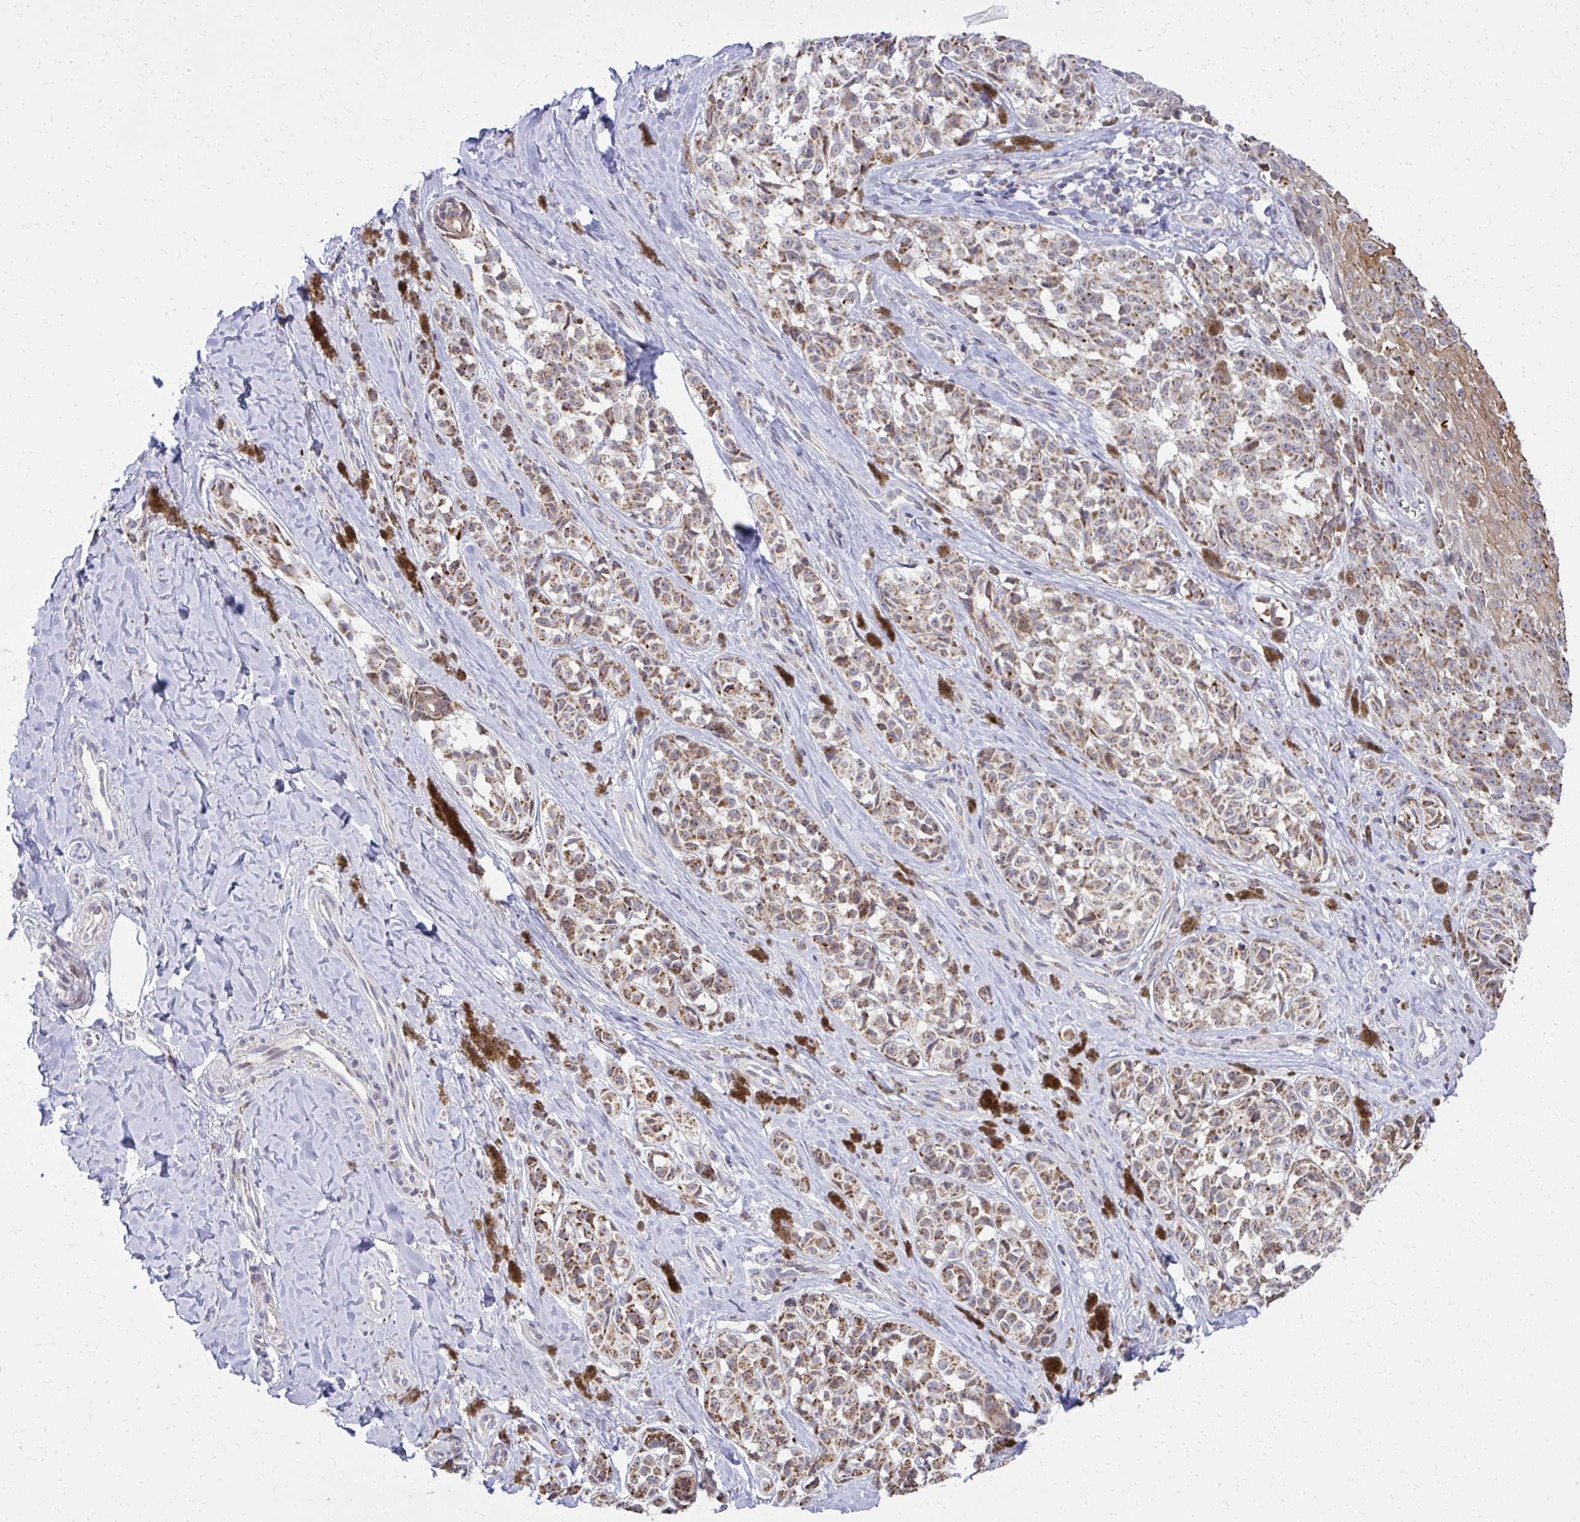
{"staining": {"intensity": "moderate", "quantity": ">75%", "location": "cytoplasmic/membranous"}, "tissue": "melanoma", "cell_type": "Tumor cells", "image_type": "cancer", "snomed": [{"axis": "morphology", "description": "Malignant melanoma, NOS"}, {"axis": "topography", "description": "Skin"}], "caption": "A brown stain labels moderate cytoplasmic/membranous staining of a protein in human melanoma tumor cells. The staining was performed using DAB to visualize the protein expression in brown, while the nuclei were stained in blue with hematoxylin (Magnification: 20x).", "gene": "ZNF362", "patient": {"sex": "female", "age": 65}}